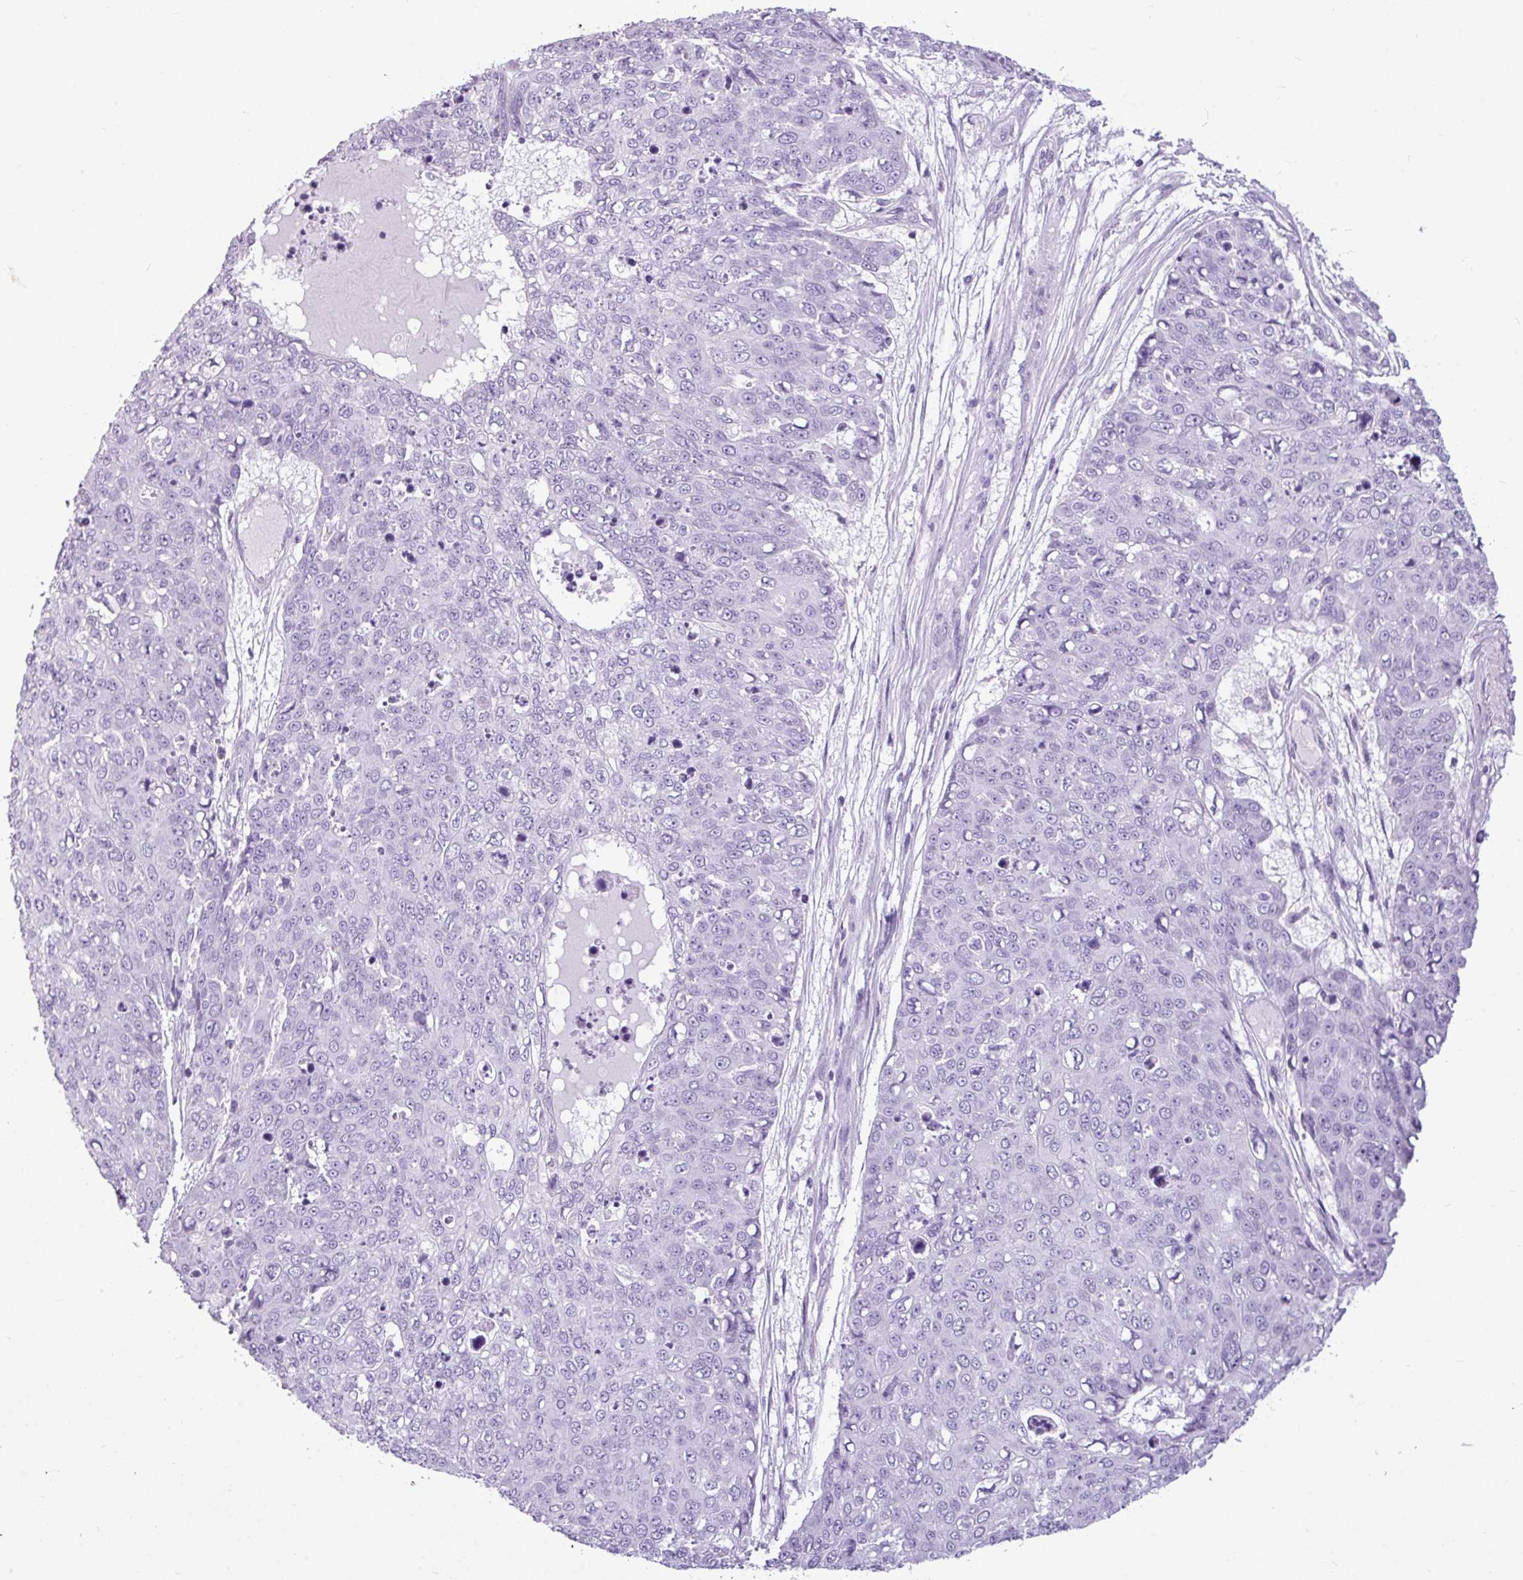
{"staining": {"intensity": "negative", "quantity": "none", "location": "none"}, "tissue": "skin cancer", "cell_type": "Tumor cells", "image_type": "cancer", "snomed": [{"axis": "morphology", "description": "Squamous cell carcinoma, NOS"}, {"axis": "topography", "description": "Skin"}], "caption": "Protein analysis of skin cancer reveals no significant expression in tumor cells.", "gene": "AMY1B", "patient": {"sex": "male", "age": 71}}